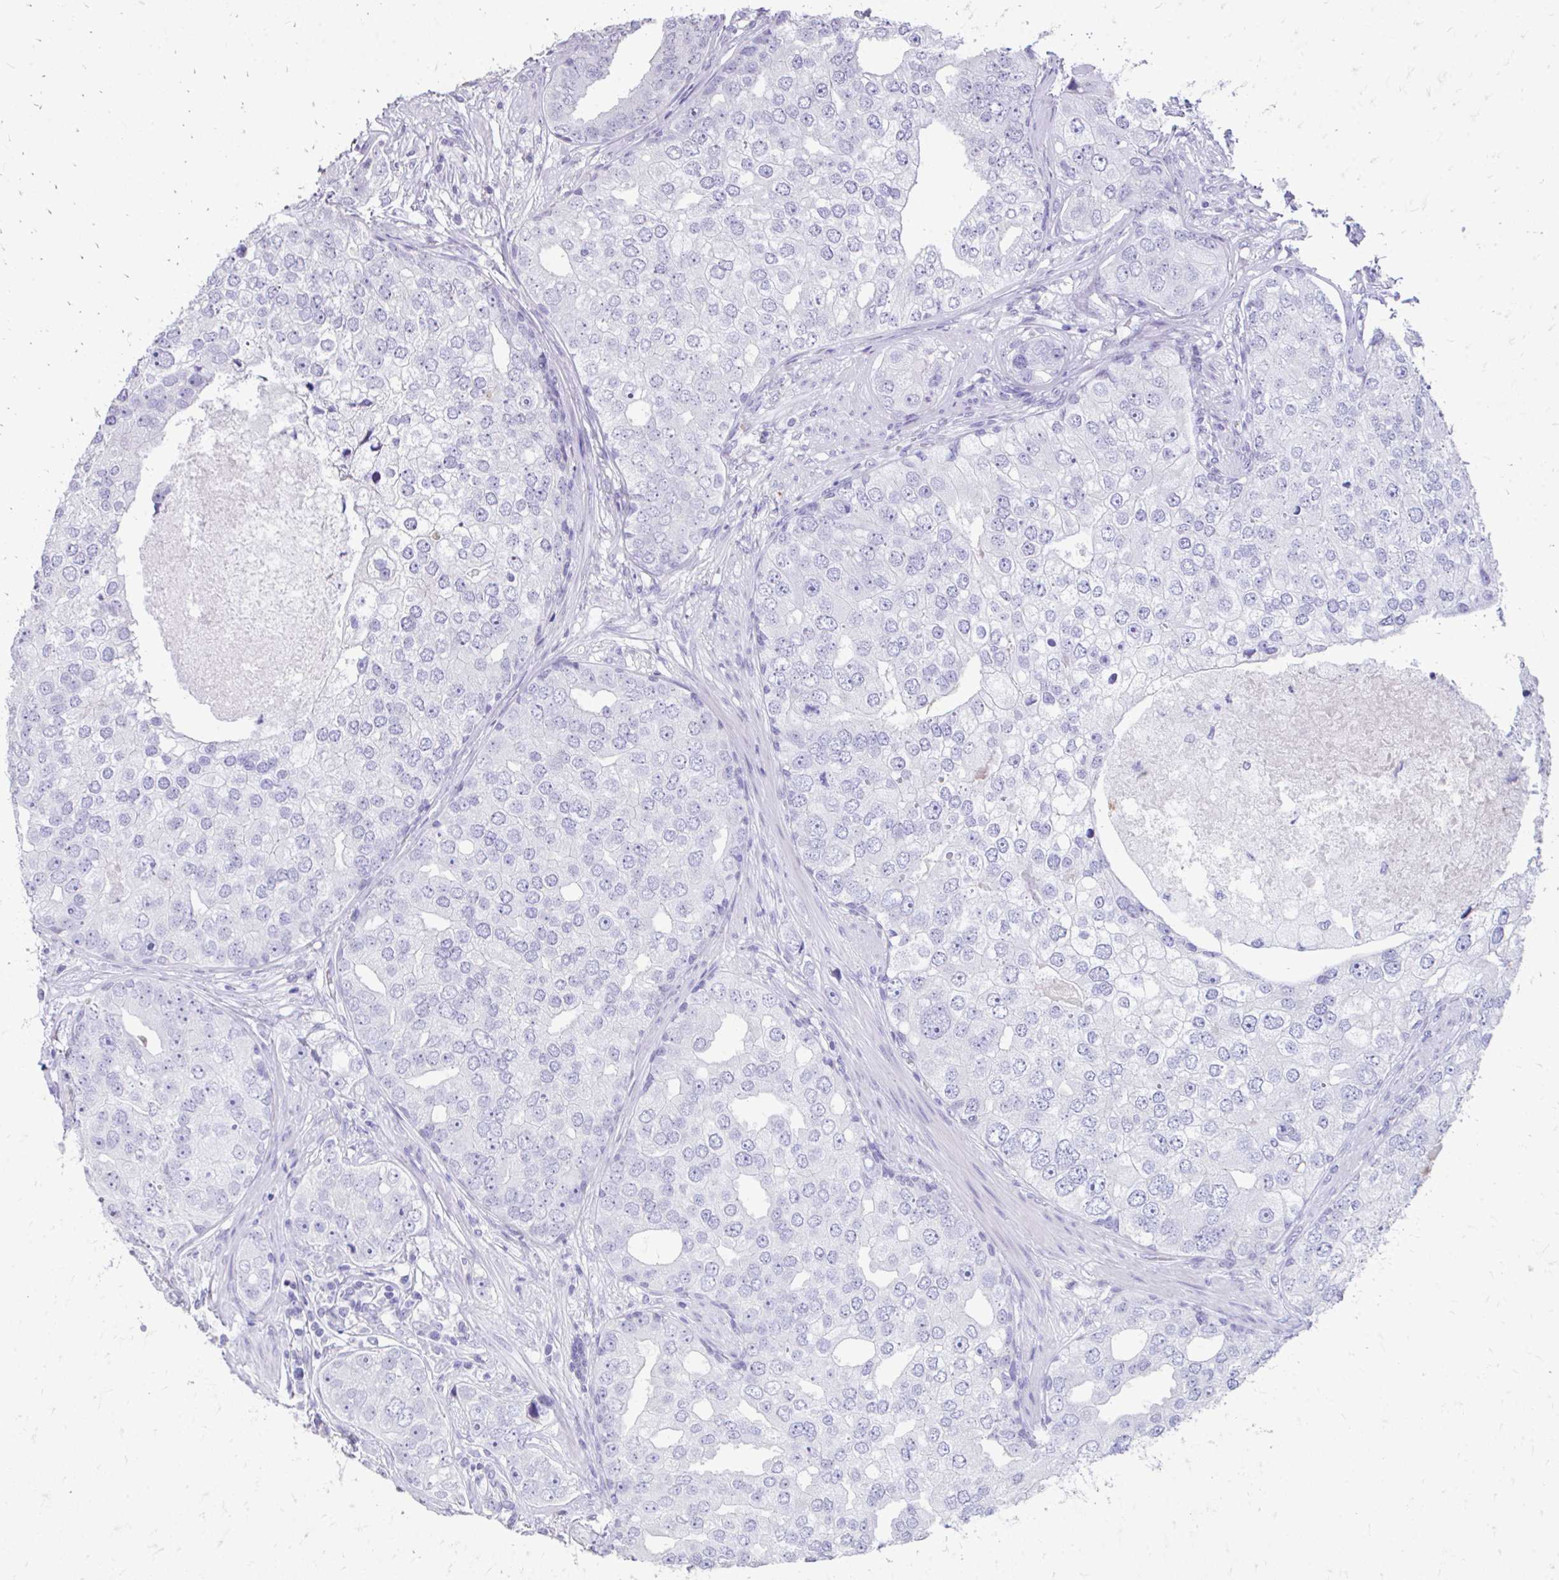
{"staining": {"intensity": "negative", "quantity": "none", "location": "none"}, "tissue": "prostate cancer", "cell_type": "Tumor cells", "image_type": "cancer", "snomed": [{"axis": "morphology", "description": "Adenocarcinoma, High grade"}, {"axis": "topography", "description": "Prostate"}], "caption": "Micrograph shows no protein positivity in tumor cells of high-grade adenocarcinoma (prostate) tissue.", "gene": "CFH", "patient": {"sex": "male", "age": 60}}